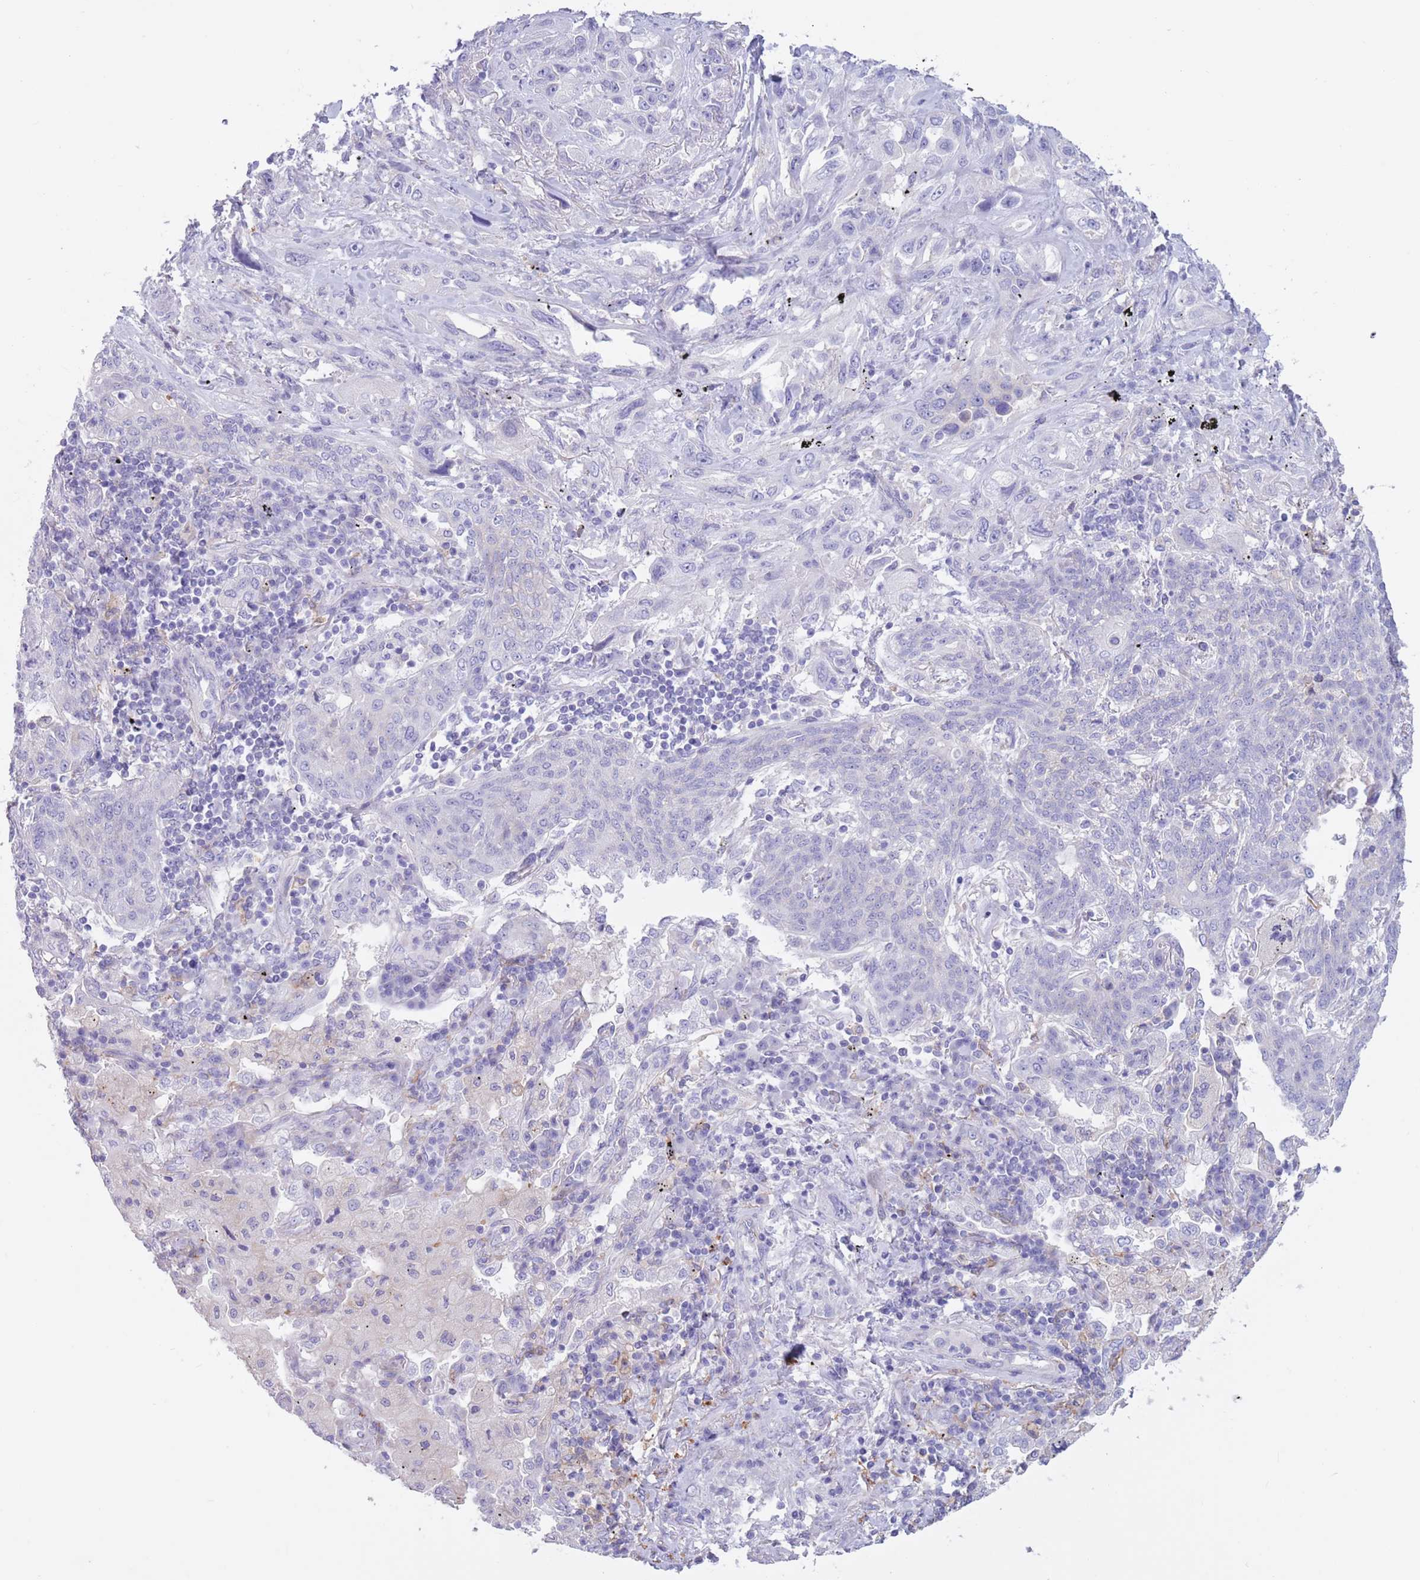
{"staining": {"intensity": "negative", "quantity": "none", "location": "none"}, "tissue": "lung cancer", "cell_type": "Tumor cells", "image_type": "cancer", "snomed": [{"axis": "morphology", "description": "Squamous cell carcinoma, NOS"}, {"axis": "topography", "description": "Lung"}], "caption": "The photomicrograph exhibits no staining of tumor cells in squamous cell carcinoma (lung).", "gene": "SNX6", "patient": {"sex": "female", "age": 70}}